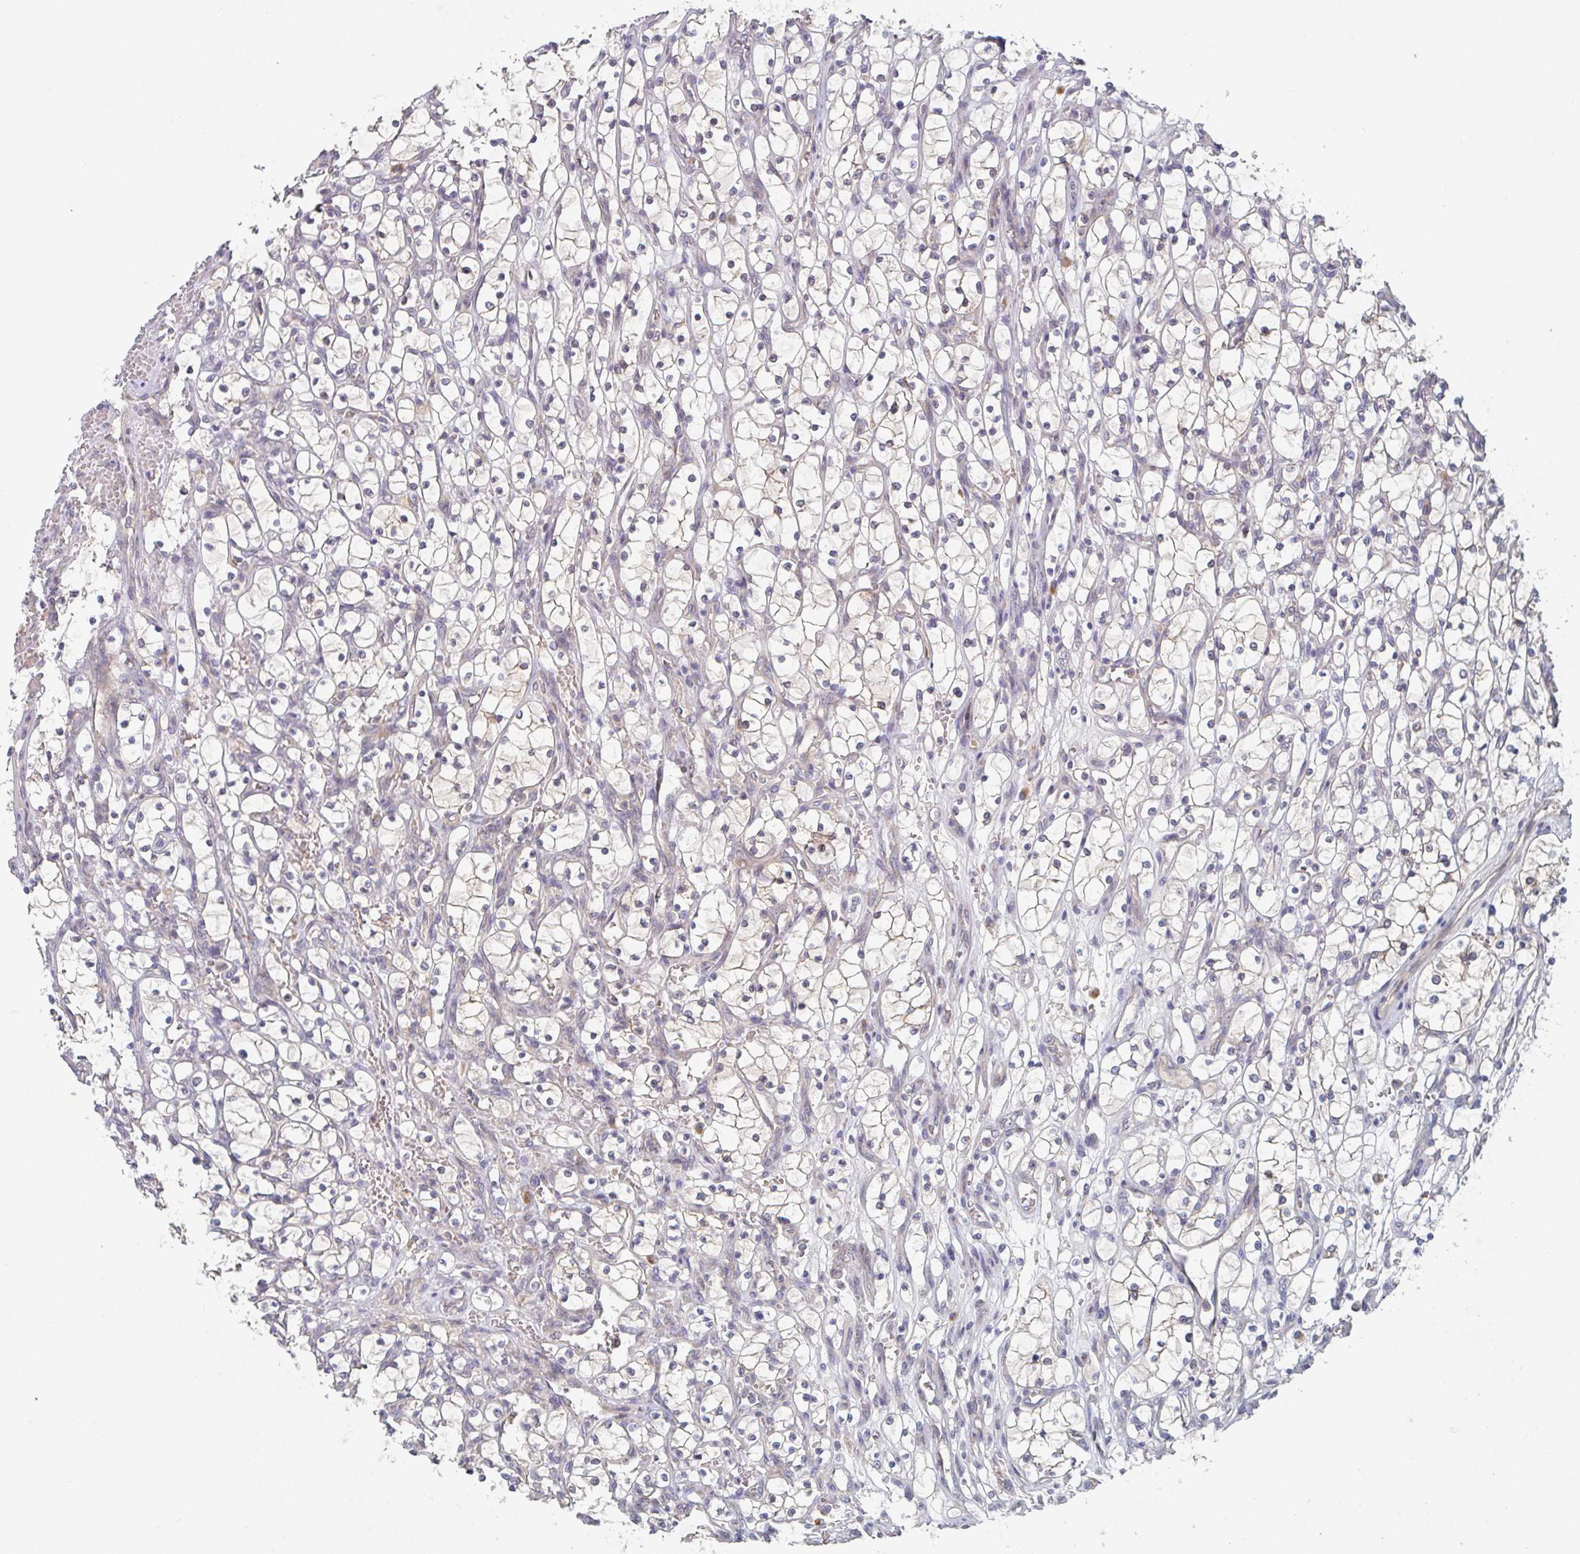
{"staining": {"intensity": "weak", "quantity": "<25%", "location": "cytoplasmic/membranous"}, "tissue": "renal cancer", "cell_type": "Tumor cells", "image_type": "cancer", "snomed": [{"axis": "morphology", "description": "Adenocarcinoma, NOS"}, {"axis": "topography", "description": "Kidney"}], "caption": "Tumor cells are negative for protein expression in human renal cancer.", "gene": "ELOVL1", "patient": {"sex": "female", "age": 69}}